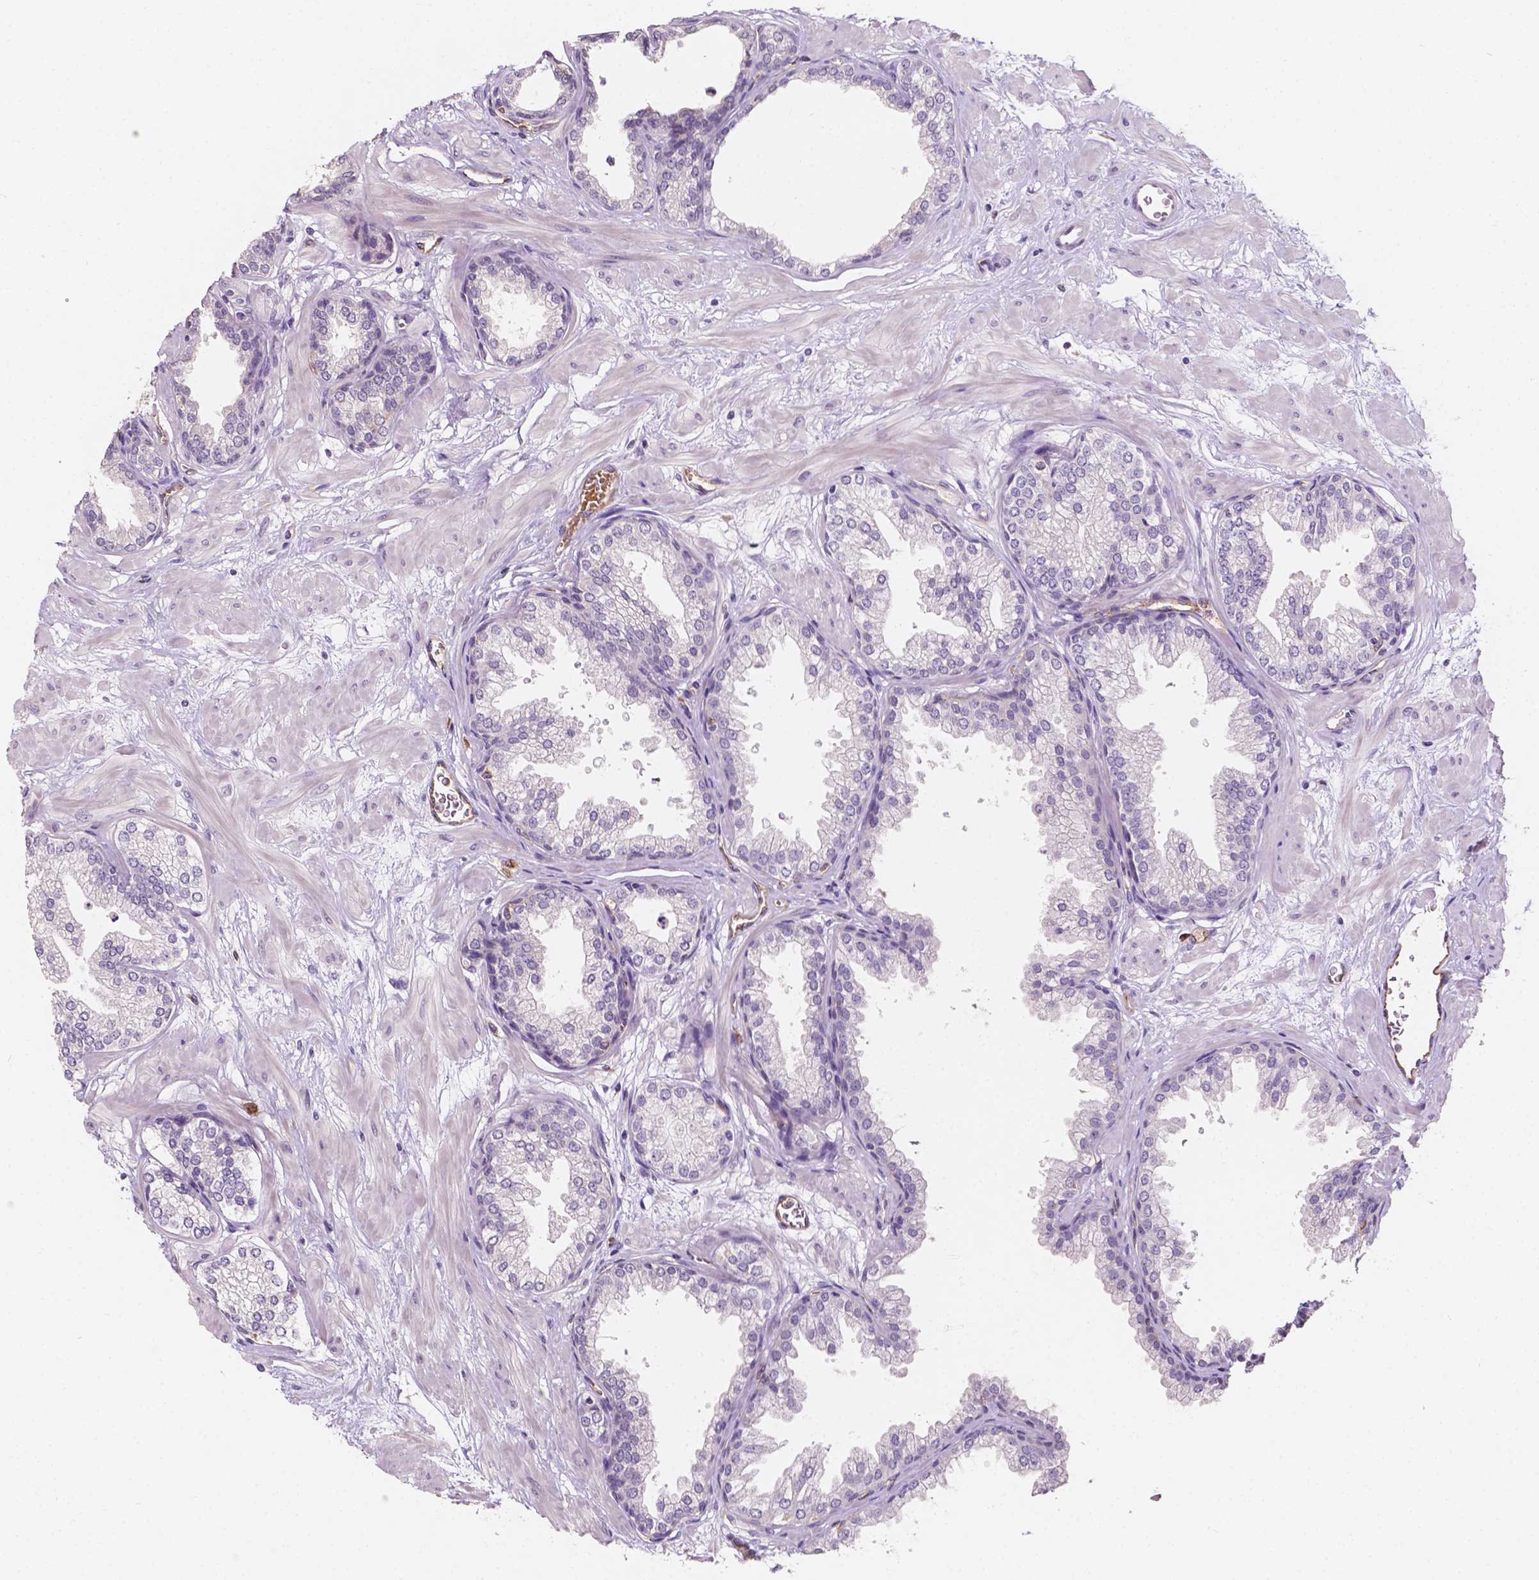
{"staining": {"intensity": "negative", "quantity": "none", "location": "none"}, "tissue": "prostate", "cell_type": "Glandular cells", "image_type": "normal", "snomed": [{"axis": "morphology", "description": "Normal tissue, NOS"}, {"axis": "topography", "description": "Prostate"}], "caption": "A high-resolution histopathology image shows immunohistochemistry (IHC) staining of normal prostate, which exhibits no significant expression in glandular cells.", "gene": "SLC22A4", "patient": {"sex": "male", "age": 37}}